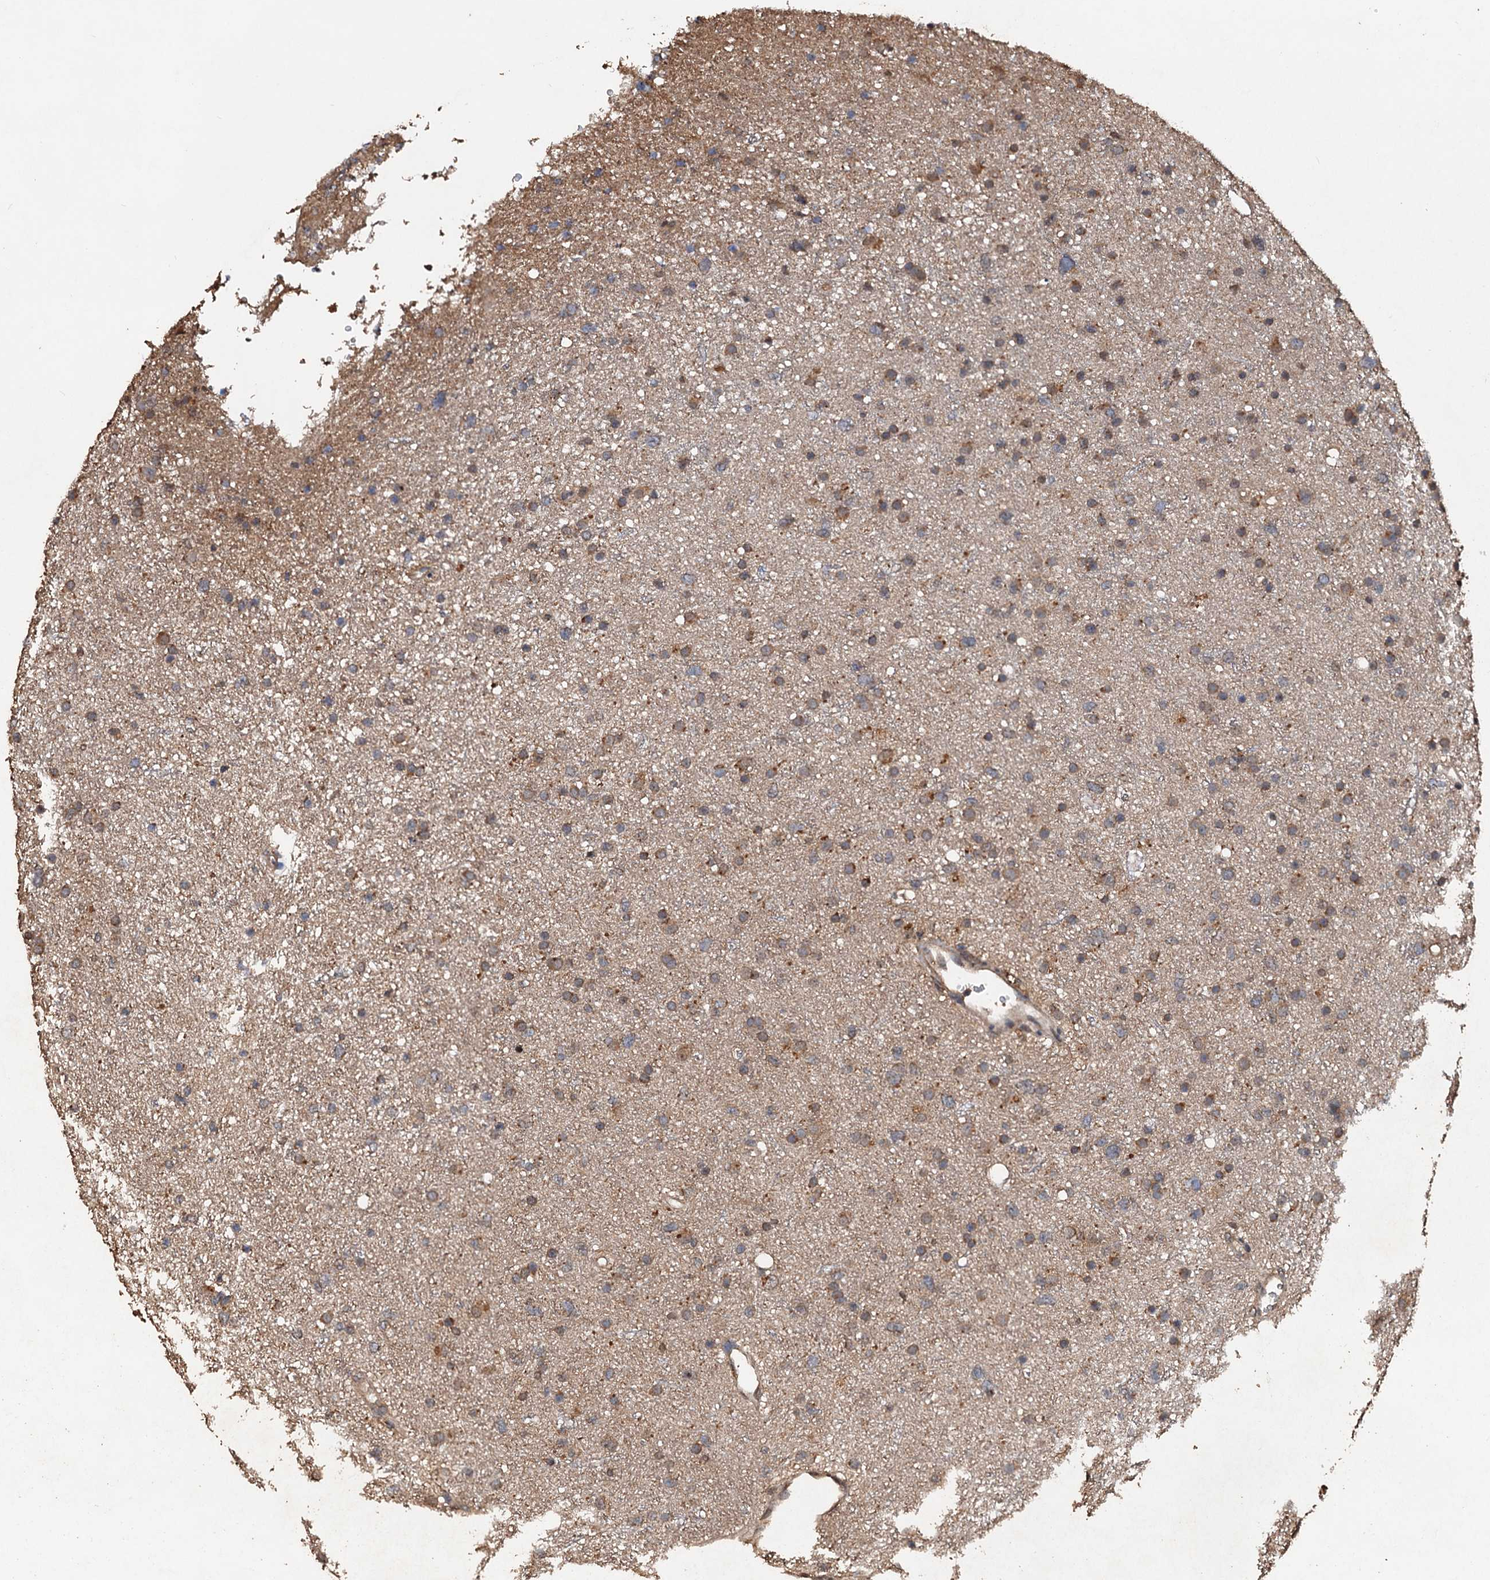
{"staining": {"intensity": "moderate", "quantity": "25%-75%", "location": "cytoplasmic/membranous"}, "tissue": "glioma", "cell_type": "Tumor cells", "image_type": "cancer", "snomed": [{"axis": "morphology", "description": "Glioma, malignant, Low grade"}, {"axis": "topography", "description": "Cerebral cortex"}], "caption": "There is medium levels of moderate cytoplasmic/membranous expression in tumor cells of glioma, as demonstrated by immunohistochemical staining (brown color).", "gene": "PSMD9", "patient": {"sex": "female", "age": 39}}